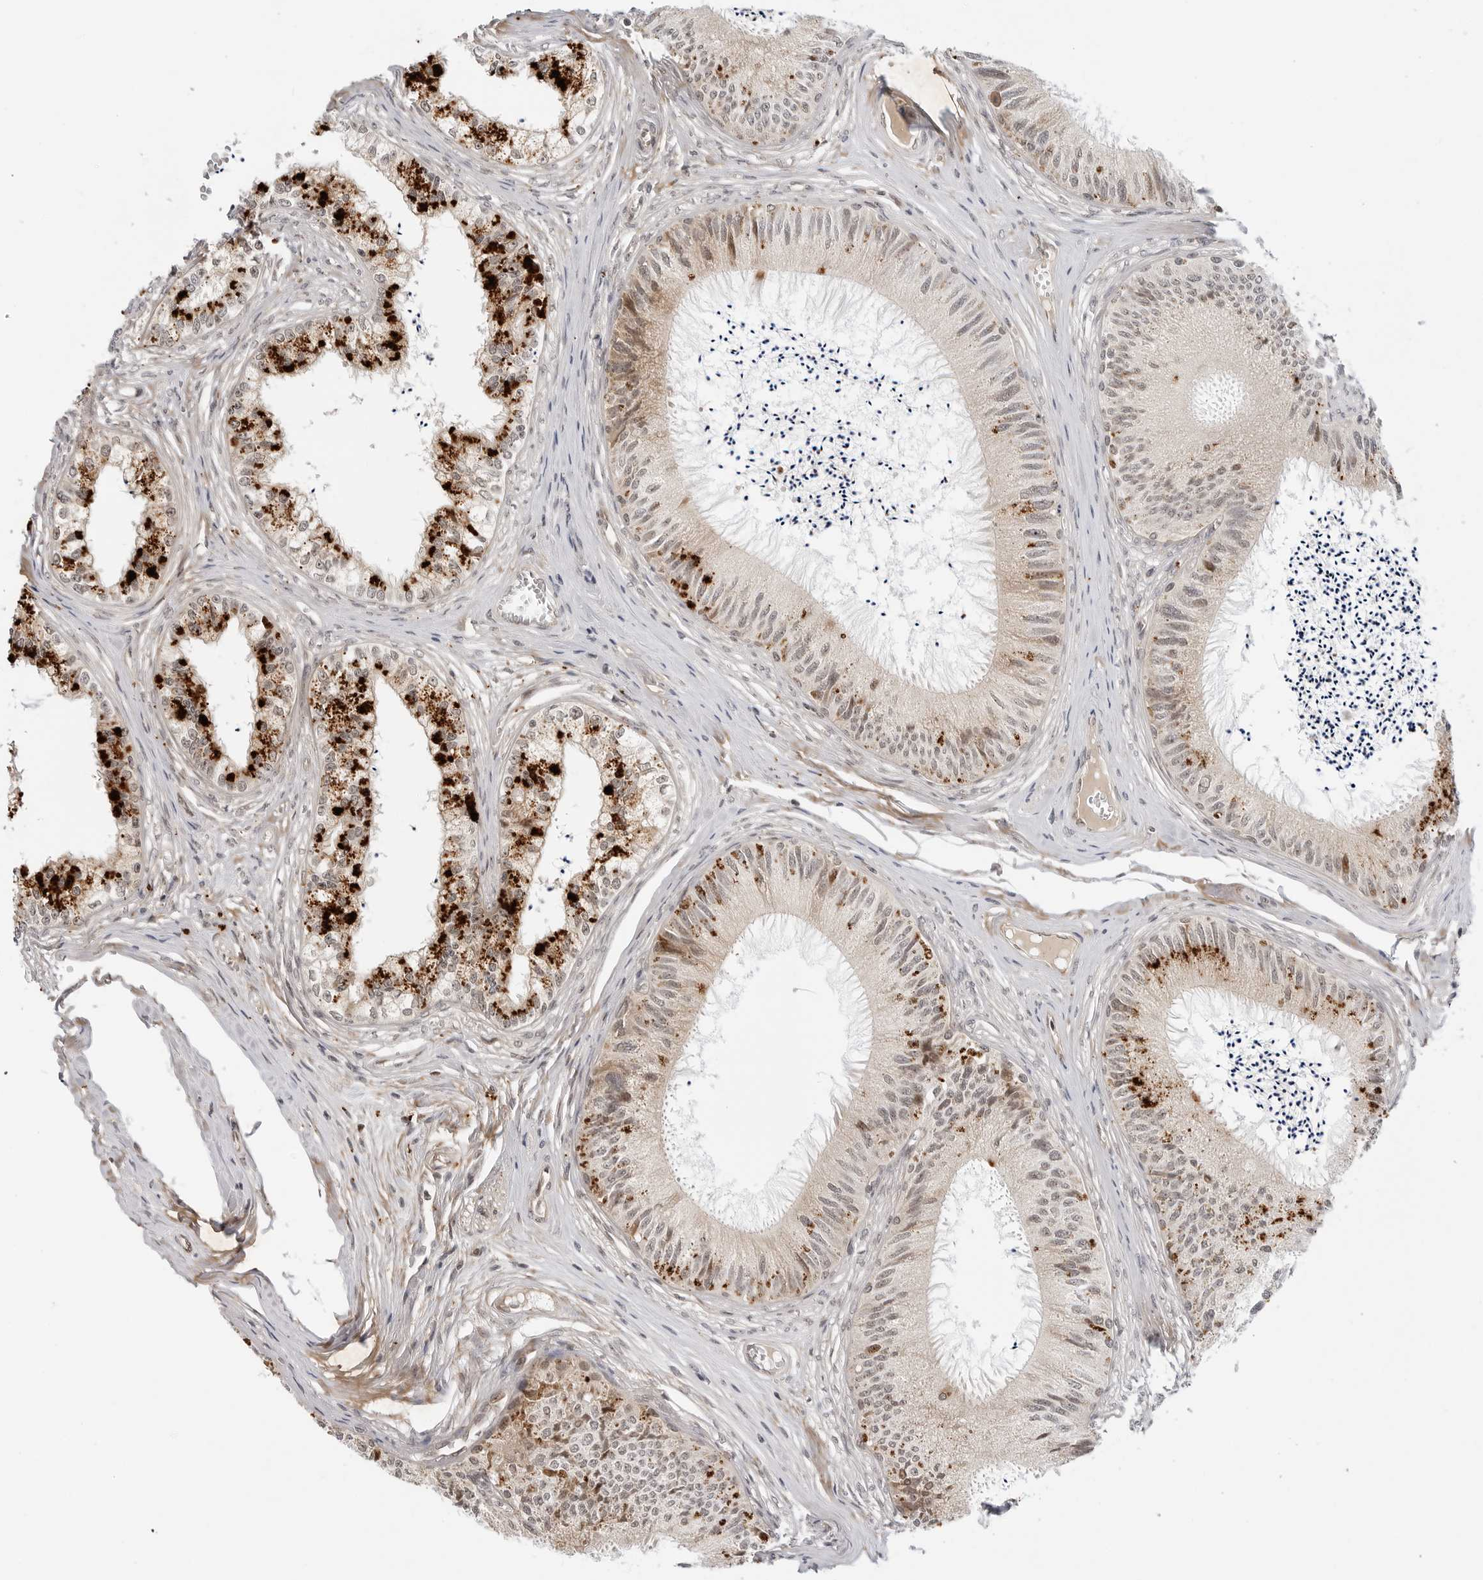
{"staining": {"intensity": "strong", "quantity": "25%-75%", "location": "cytoplasmic/membranous"}, "tissue": "epididymis", "cell_type": "Glandular cells", "image_type": "normal", "snomed": [{"axis": "morphology", "description": "Normal tissue, NOS"}, {"axis": "topography", "description": "Epididymis"}], "caption": "DAB immunohistochemical staining of unremarkable epididymis exhibits strong cytoplasmic/membranous protein expression in approximately 25%-75% of glandular cells.", "gene": "TIPRL", "patient": {"sex": "male", "age": 79}}